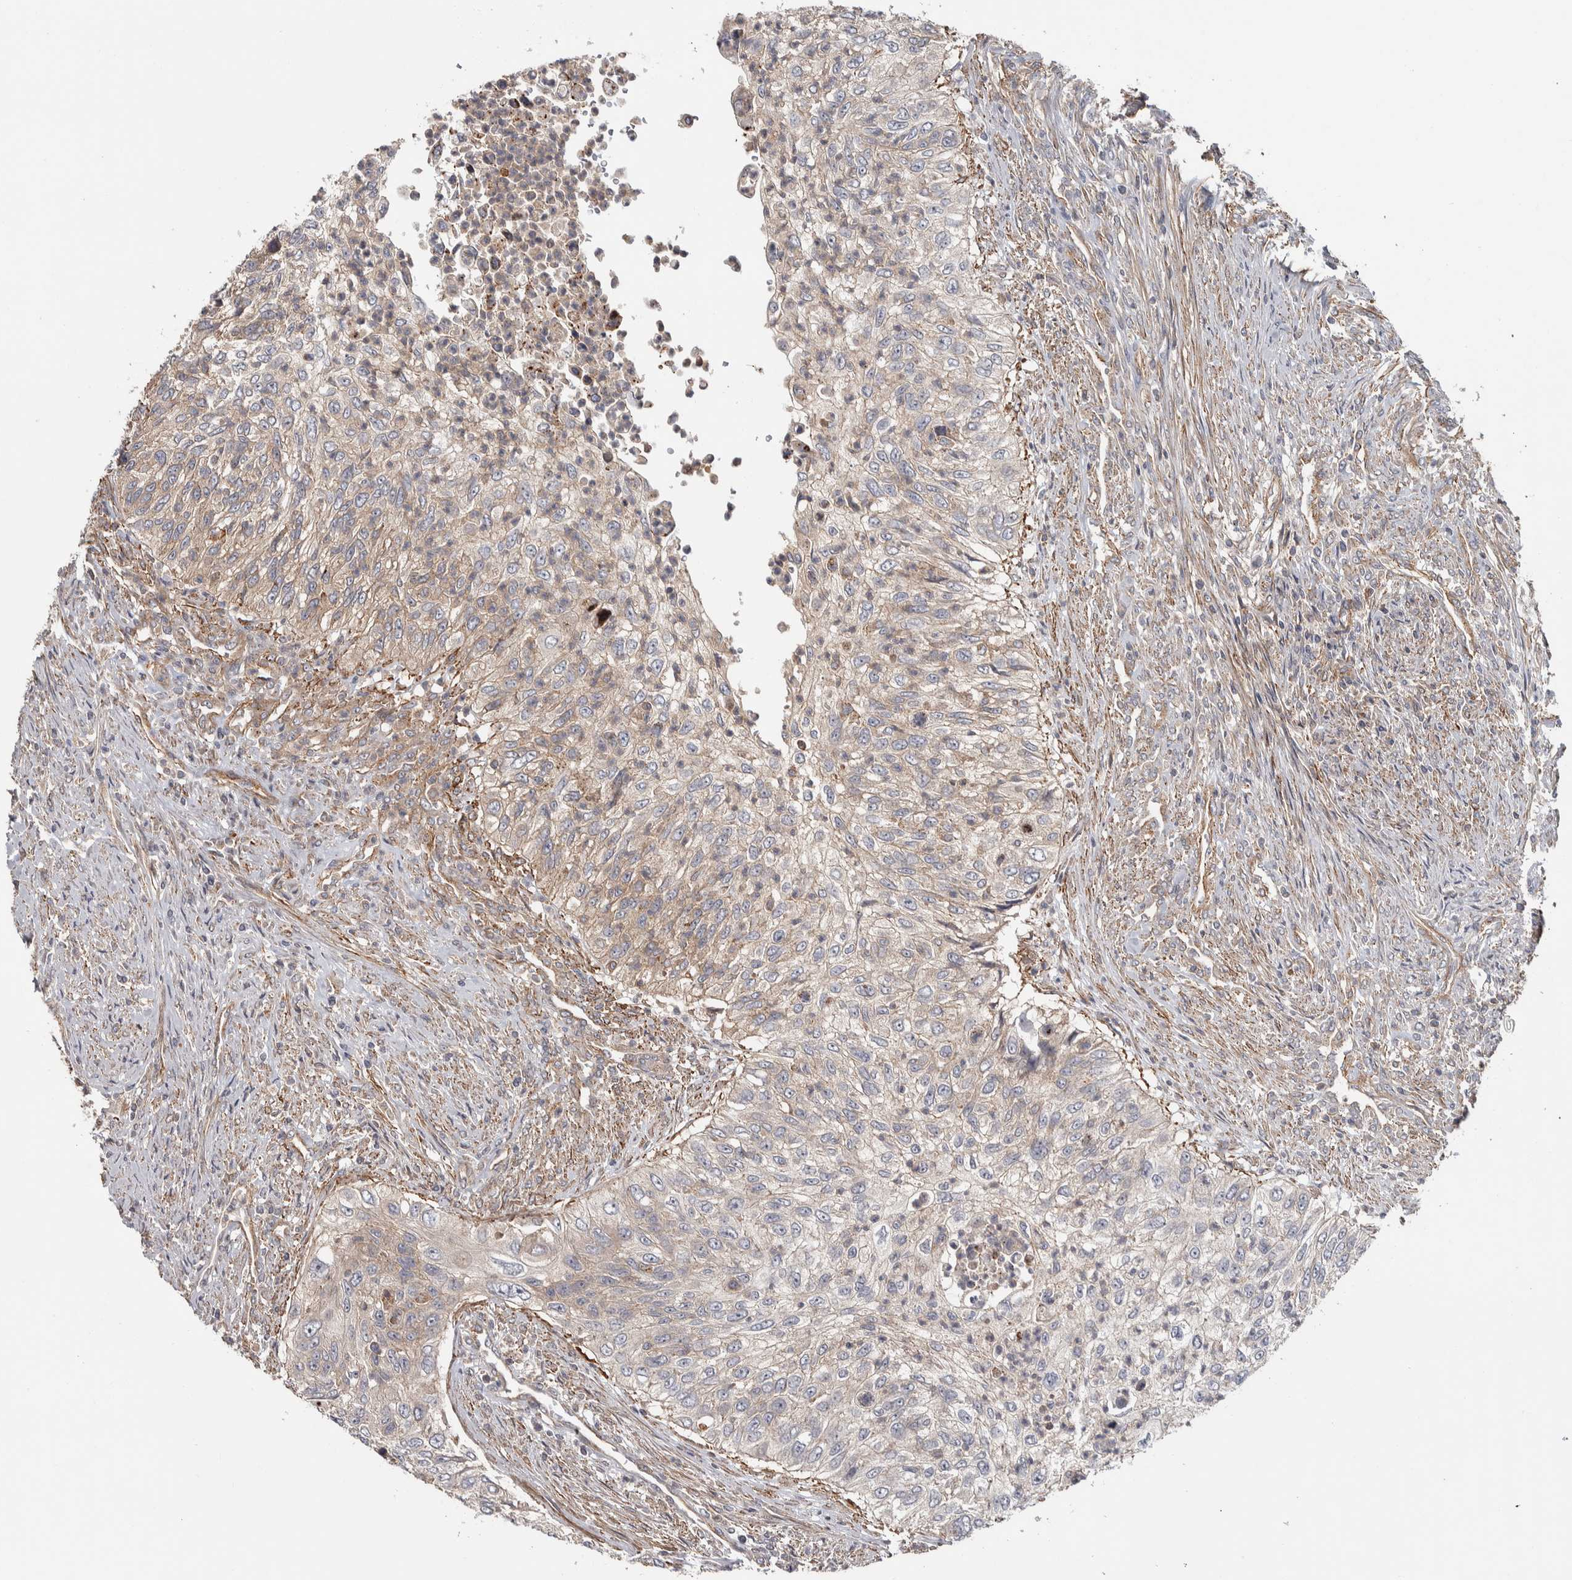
{"staining": {"intensity": "weak", "quantity": "25%-75%", "location": "cytoplasmic/membranous"}, "tissue": "urothelial cancer", "cell_type": "Tumor cells", "image_type": "cancer", "snomed": [{"axis": "morphology", "description": "Urothelial carcinoma, High grade"}, {"axis": "topography", "description": "Urinary bladder"}], "caption": "Brown immunohistochemical staining in human urothelial cancer demonstrates weak cytoplasmic/membranous positivity in about 25%-75% of tumor cells.", "gene": "CHMP4C", "patient": {"sex": "female", "age": 60}}